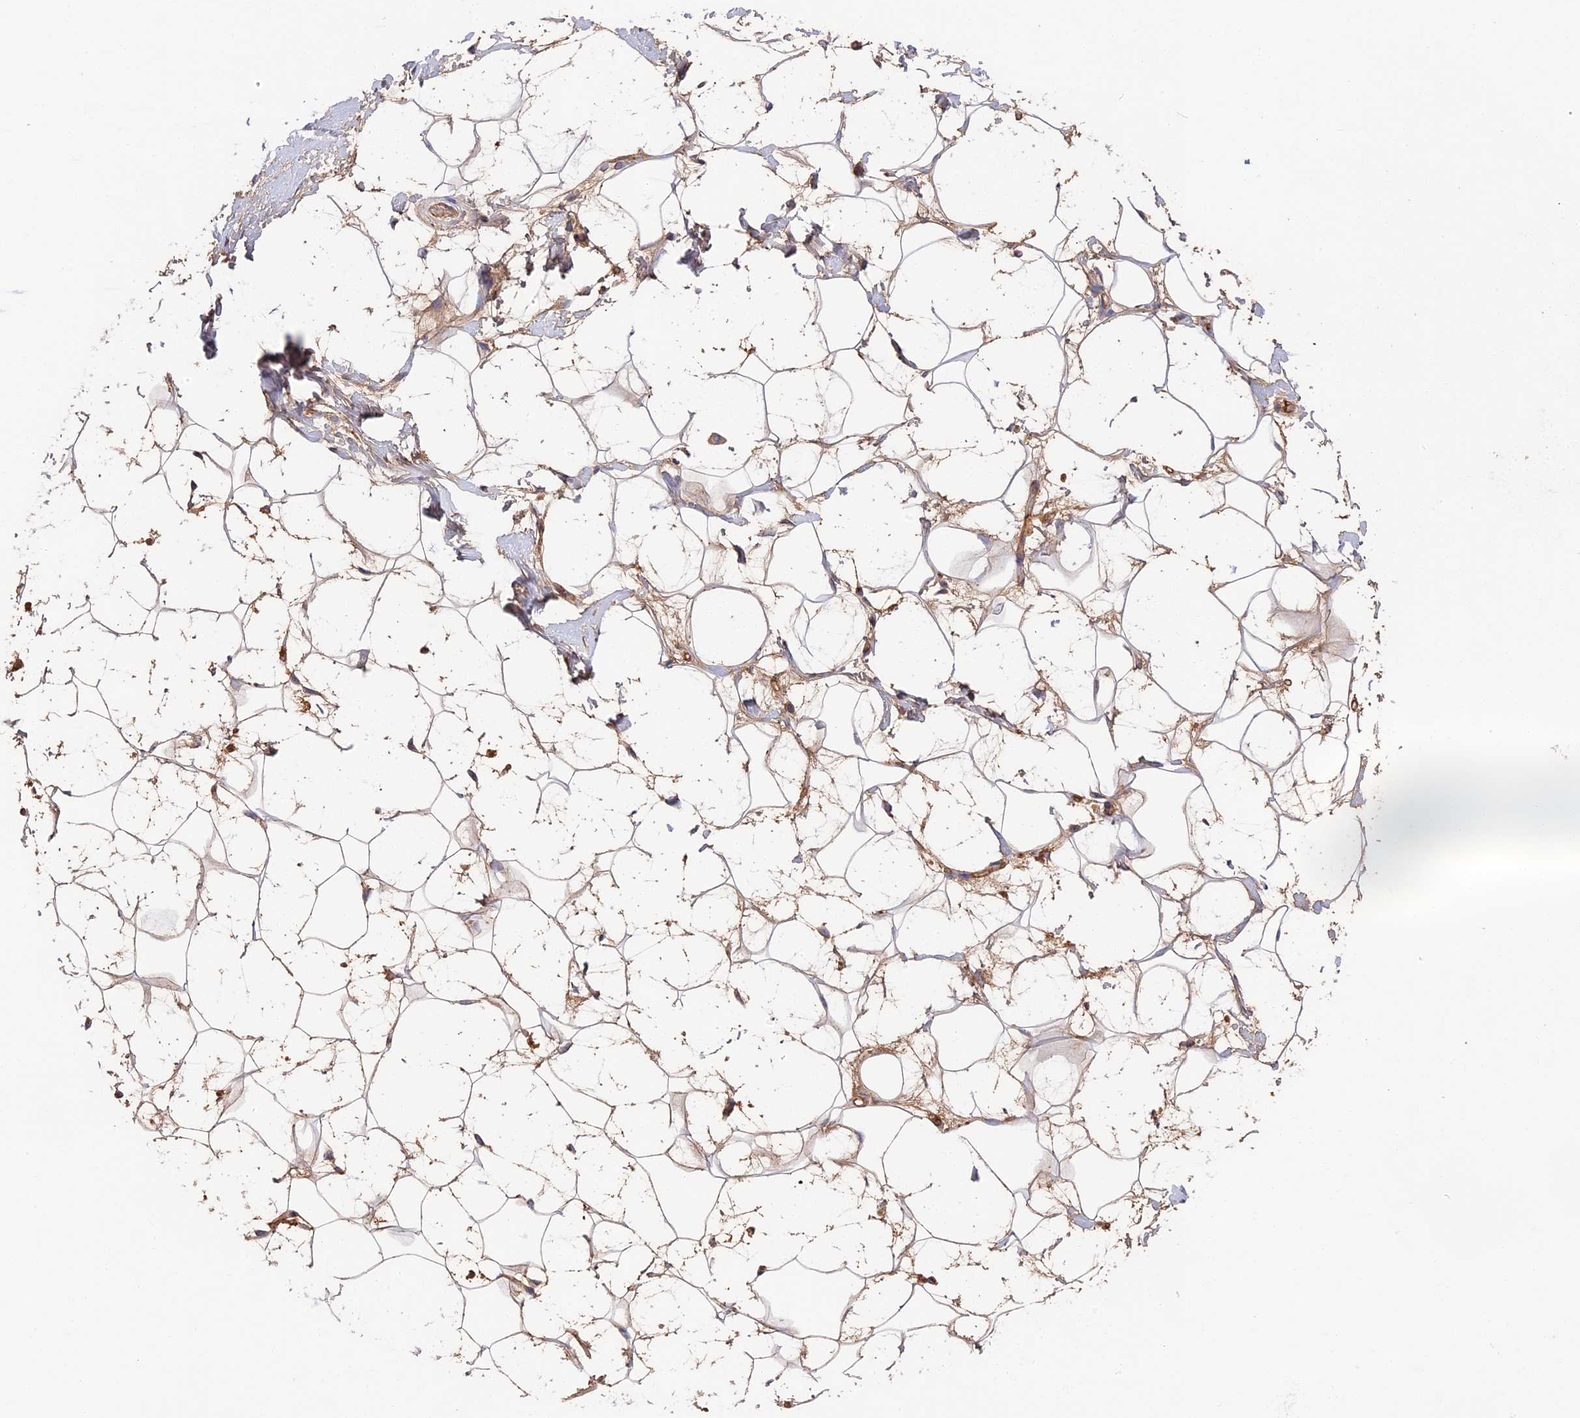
{"staining": {"intensity": "weak", "quantity": "25%-75%", "location": "cytoplasmic/membranous"}, "tissue": "adipose tissue", "cell_type": "Adipocytes", "image_type": "normal", "snomed": [{"axis": "morphology", "description": "Normal tissue, NOS"}, {"axis": "topography", "description": "Breast"}], "caption": "Adipose tissue stained with DAB IHC shows low levels of weak cytoplasmic/membranous expression in about 25%-75% of adipocytes. The staining is performed using DAB (3,3'-diaminobenzidine) brown chromogen to label protein expression. The nuclei are counter-stained blue using hematoxylin.", "gene": "ADGRD1", "patient": {"sex": "female", "age": 26}}